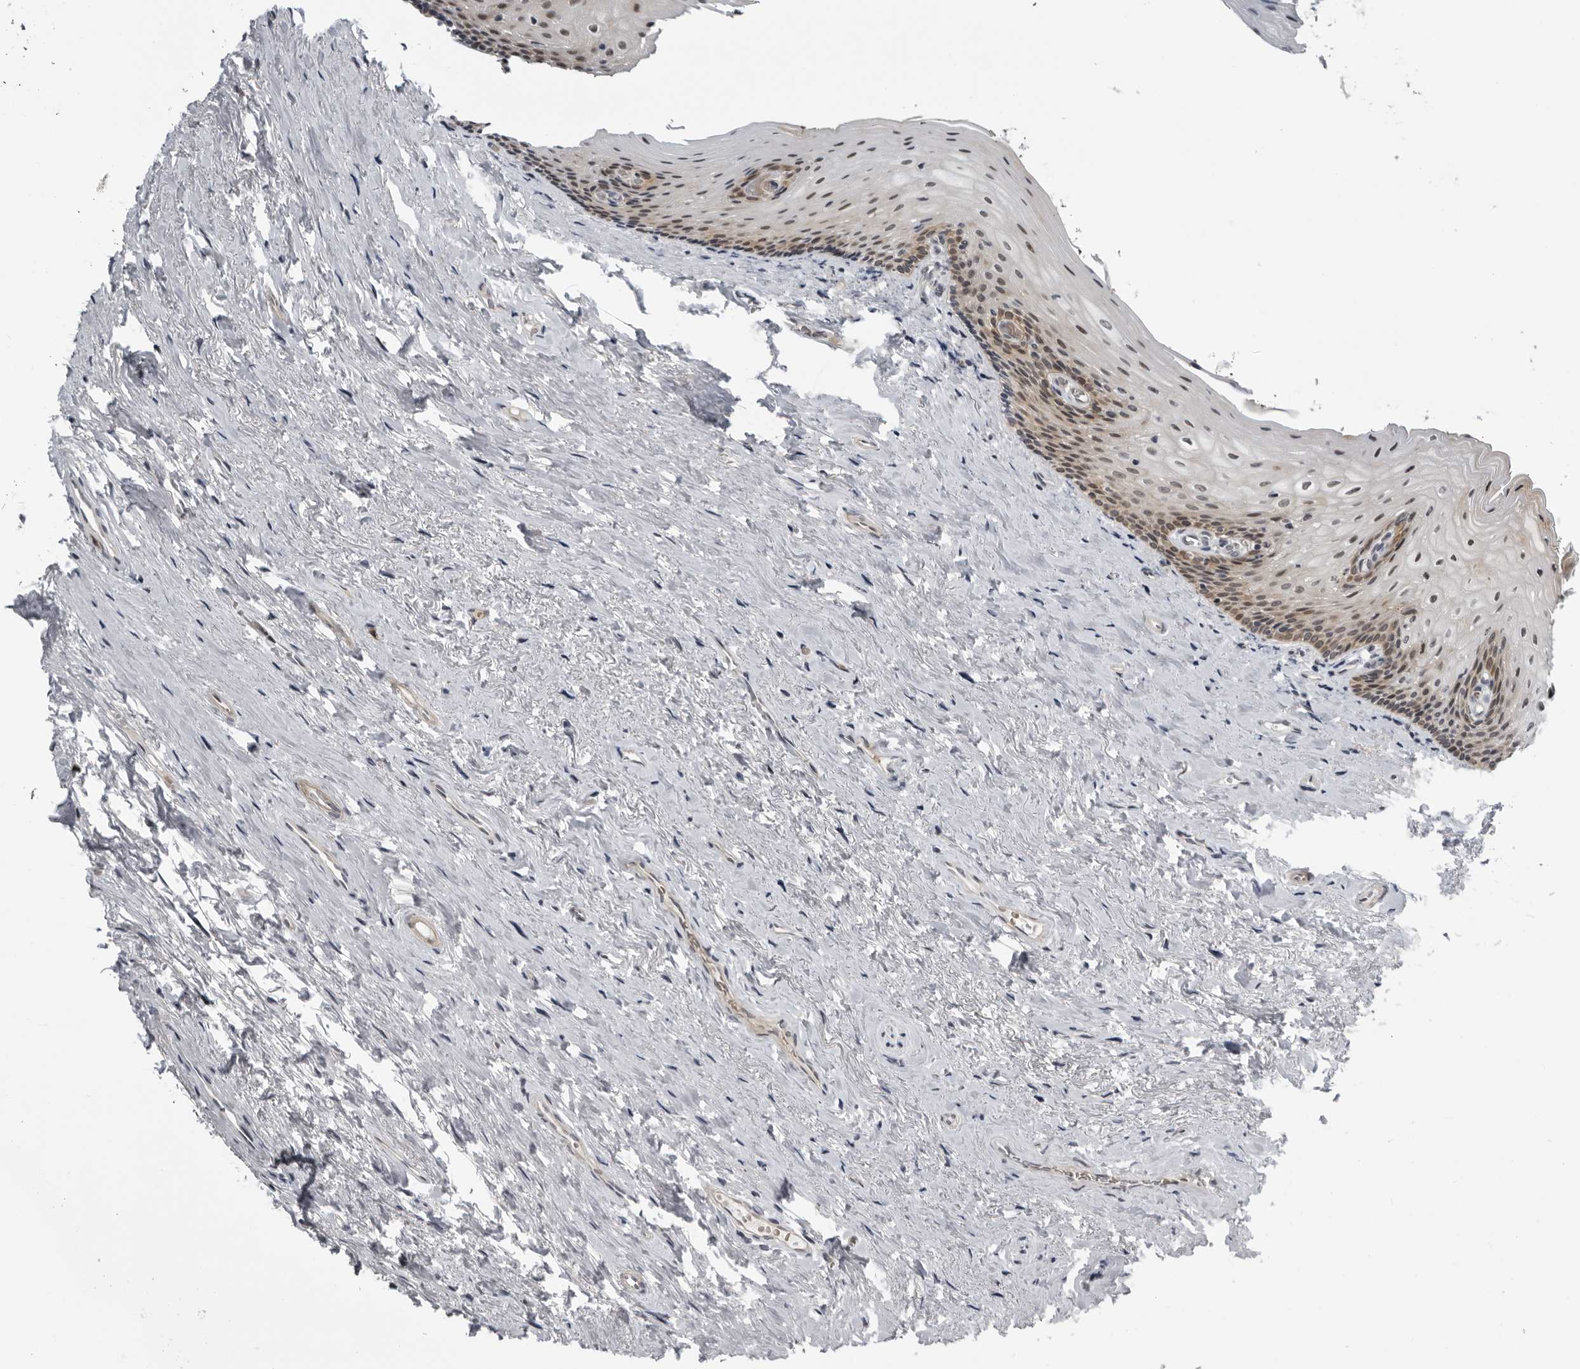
{"staining": {"intensity": "weak", "quantity": "25%-75%", "location": "cytoplasmic/membranous,nuclear"}, "tissue": "urinary bladder", "cell_type": "Urothelial cells", "image_type": "normal", "snomed": [{"axis": "morphology", "description": "Normal tissue, NOS"}, {"axis": "topography", "description": "Urinary bladder"}], "caption": "This image reveals immunohistochemistry staining of unremarkable human urinary bladder, with low weak cytoplasmic/membranous,nuclear expression in approximately 25%-75% of urothelial cells.", "gene": "ALPK2", "patient": {"sex": "female", "age": 67}}